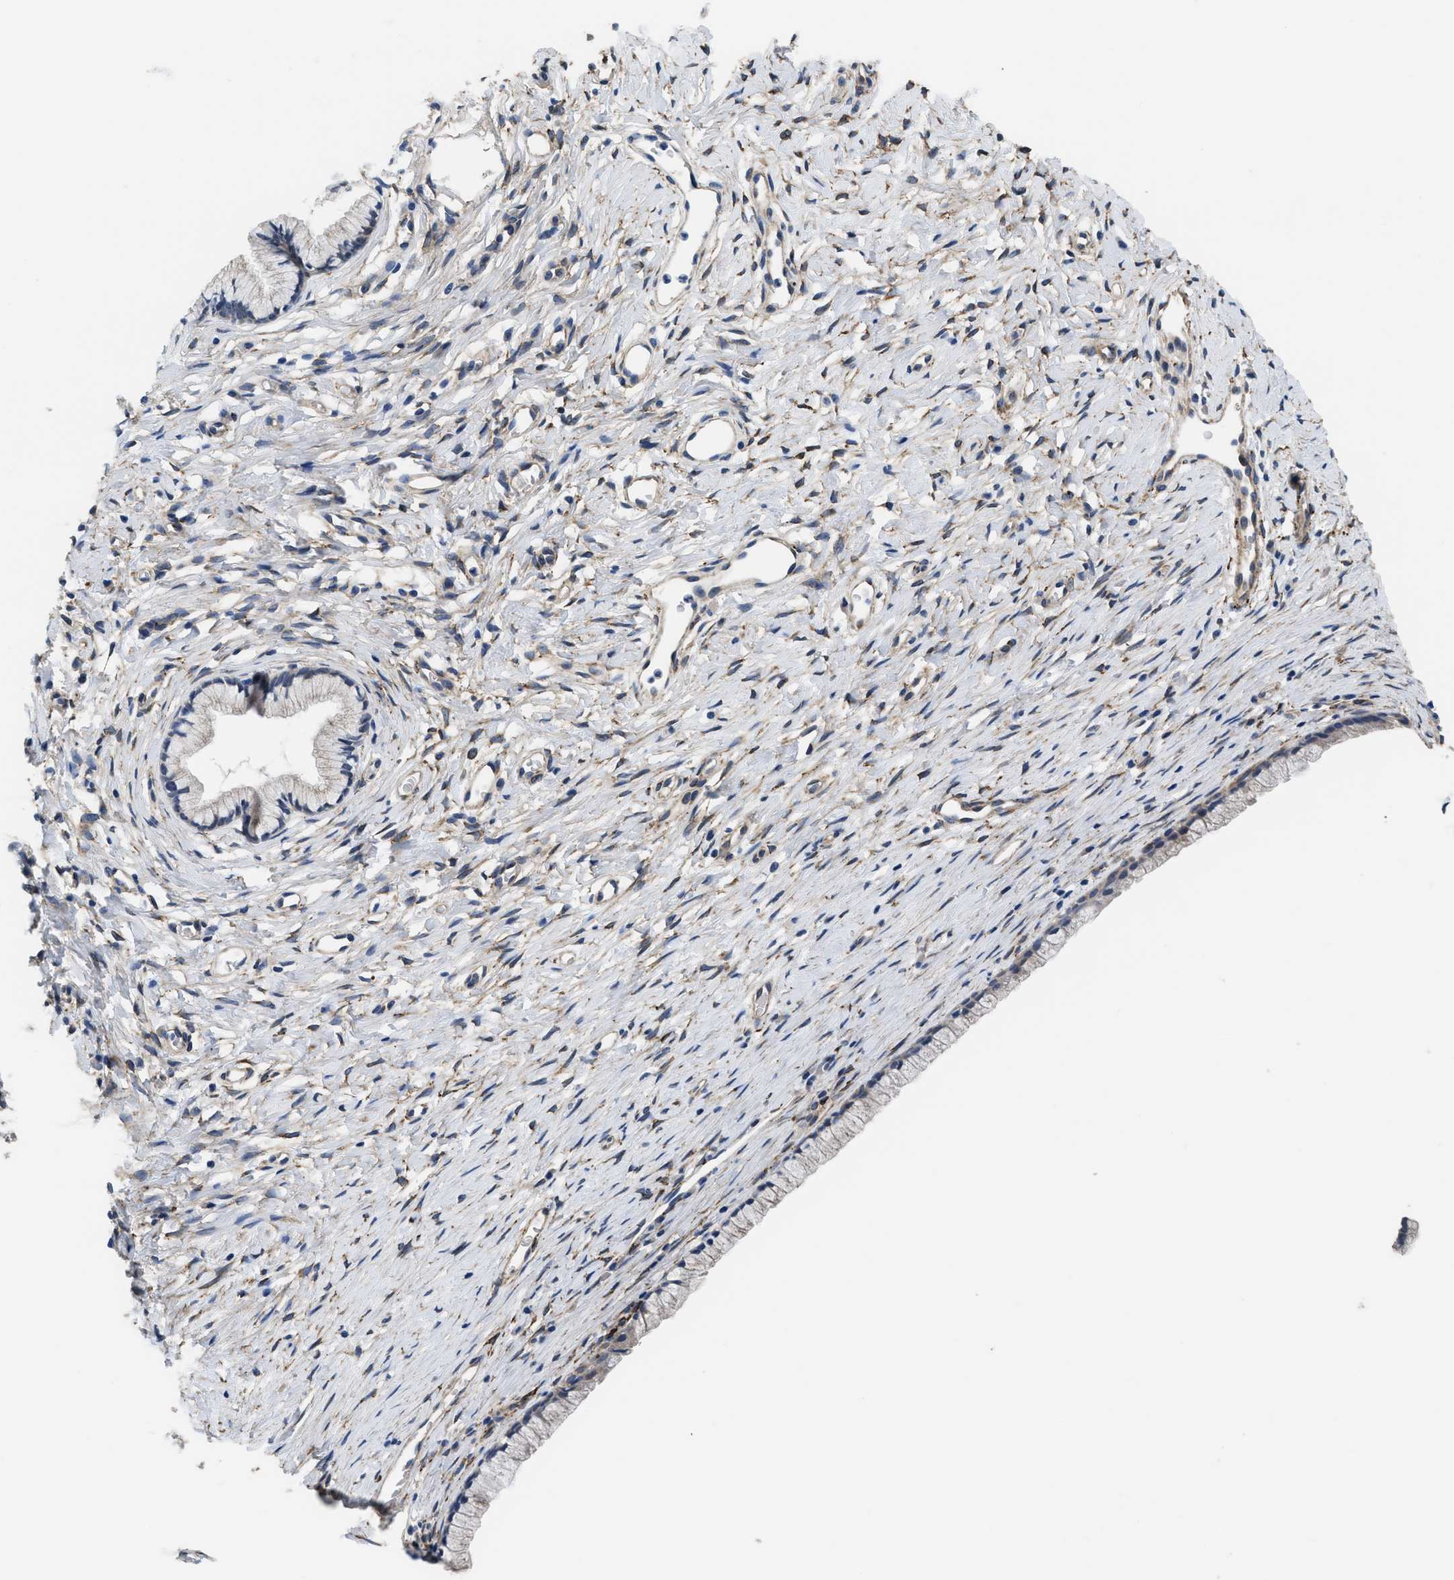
{"staining": {"intensity": "negative", "quantity": "none", "location": "none"}, "tissue": "cervix", "cell_type": "Glandular cells", "image_type": "normal", "snomed": [{"axis": "morphology", "description": "Normal tissue, NOS"}, {"axis": "topography", "description": "Cervix"}], "caption": "Image shows no protein expression in glandular cells of normal cervix.", "gene": "SQLE", "patient": {"sex": "female", "age": 77}}